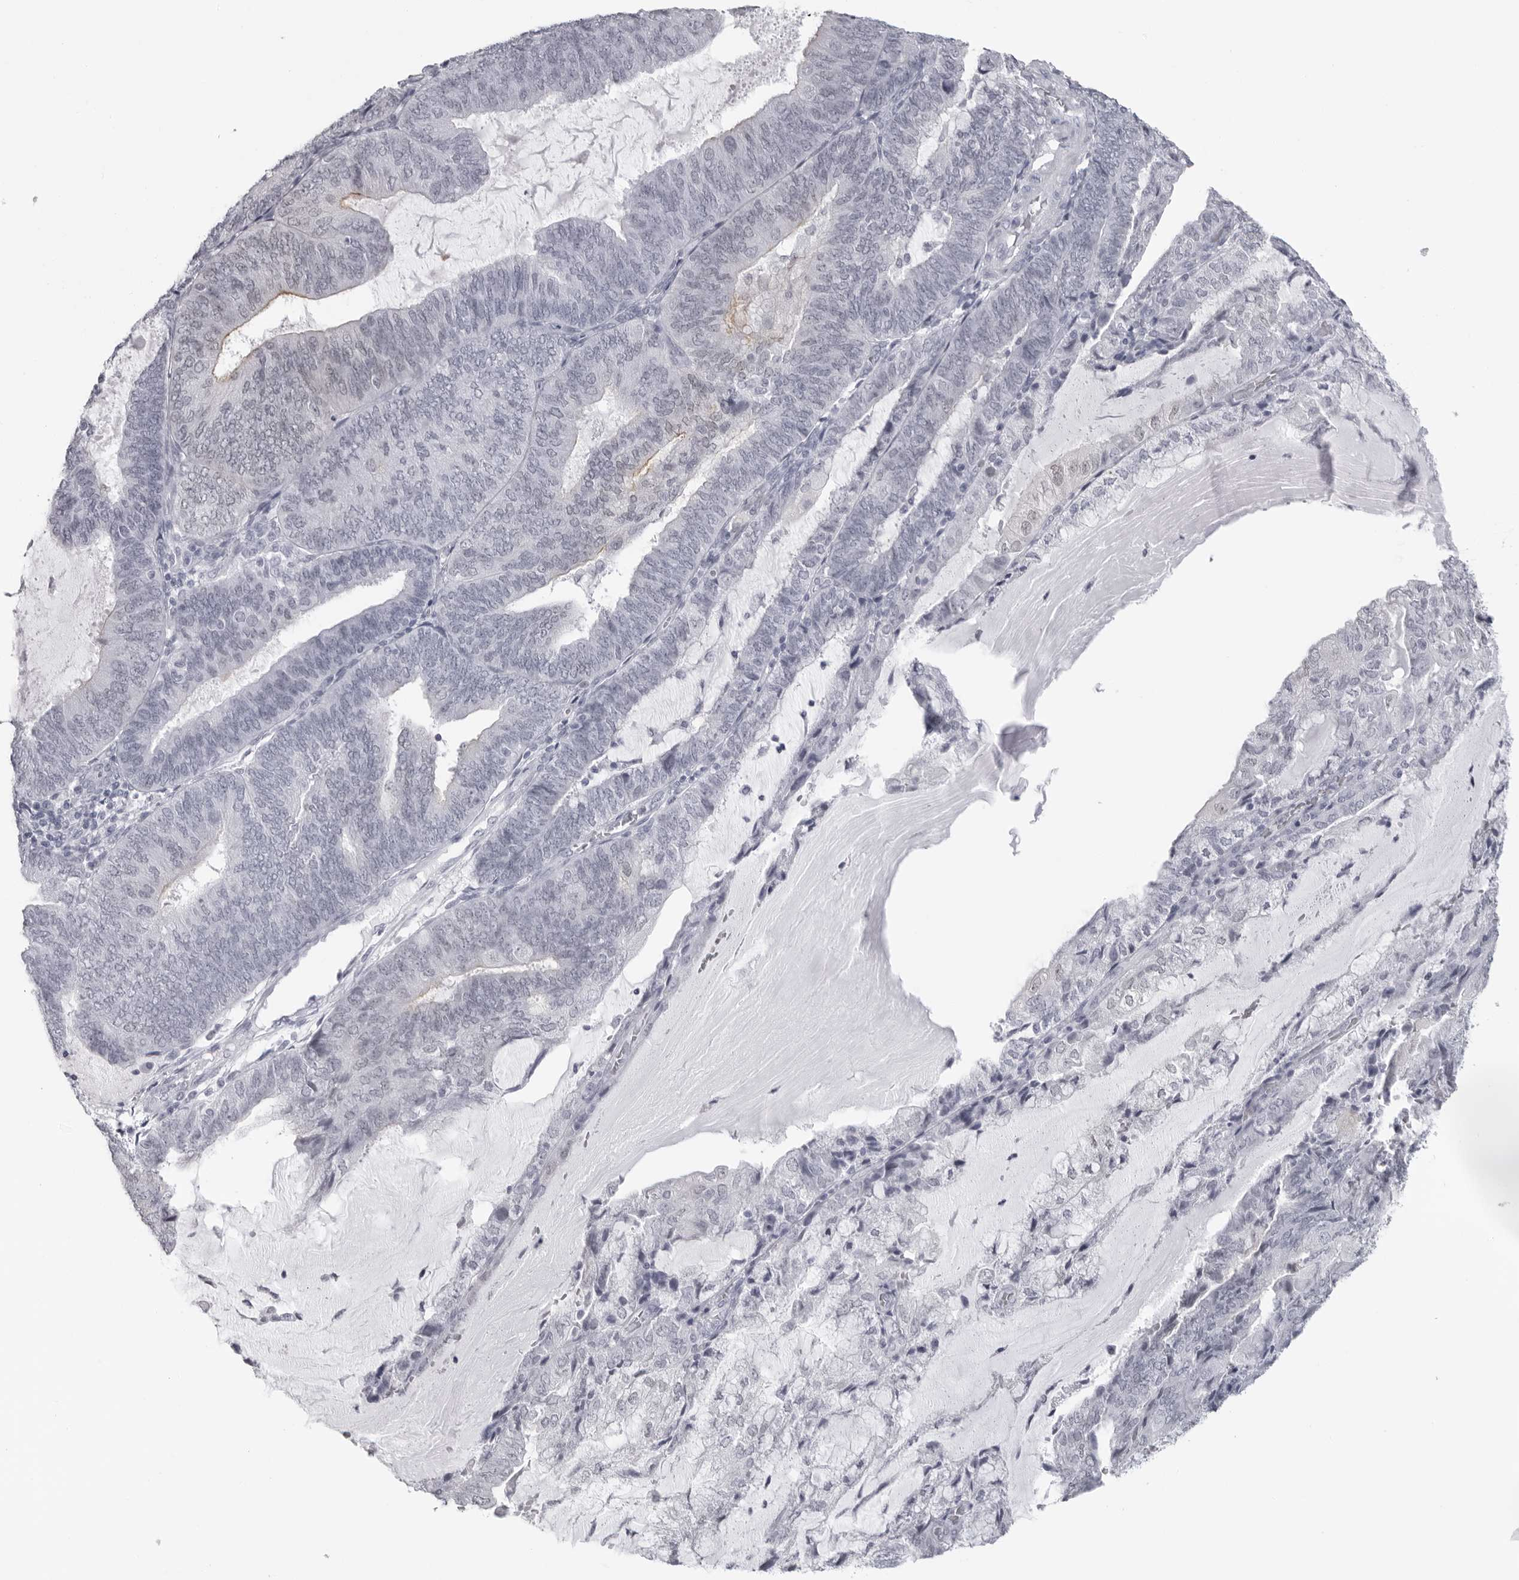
{"staining": {"intensity": "negative", "quantity": "none", "location": "none"}, "tissue": "endometrial cancer", "cell_type": "Tumor cells", "image_type": "cancer", "snomed": [{"axis": "morphology", "description": "Adenocarcinoma, NOS"}, {"axis": "topography", "description": "Endometrium"}], "caption": "High magnification brightfield microscopy of adenocarcinoma (endometrial) stained with DAB (brown) and counterstained with hematoxylin (blue): tumor cells show no significant staining.", "gene": "ESPN", "patient": {"sex": "female", "age": 81}}